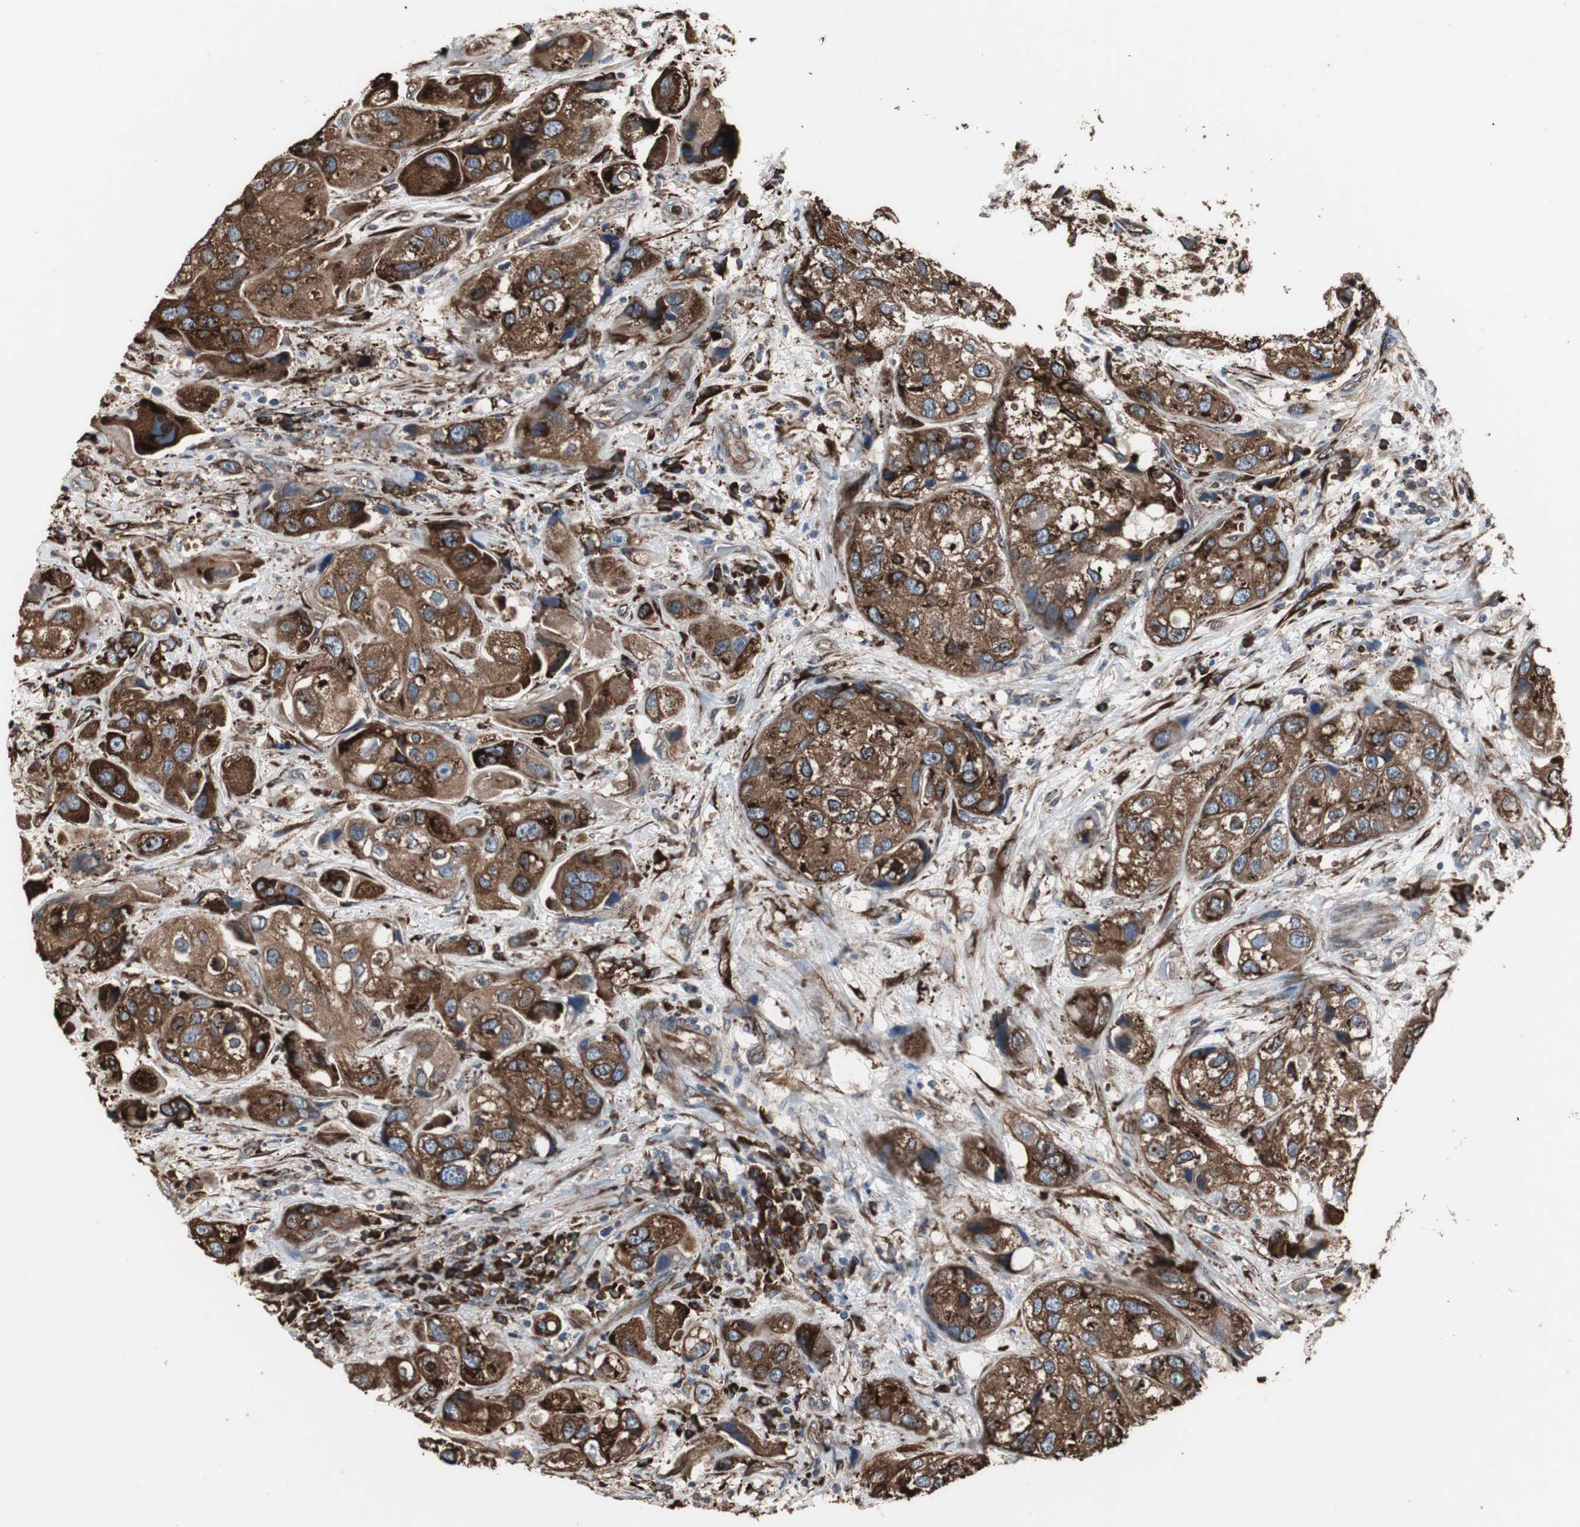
{"staining": {"intensity": "strong", "quantity": ">75%", "location": "cytoplasmic/membranous"}, "tissue": "urothelial cancer", "cell_type": "Tumor cells", "image_type": "cancer", "snomed": [{"axis": "morphology", "description": "Urothelial carcinoma, High grade"}, {"axis": "topography", "description": "Urinary bladder"}], "caption": "High-grade urothelial carcinoma was stained to show a protein in brown. There is high levels of strong cytoplasmic/membranous expression in about >75% of tumor cells.", "gene": "CALU", "patient": {"sex": "female", "age": 64}}